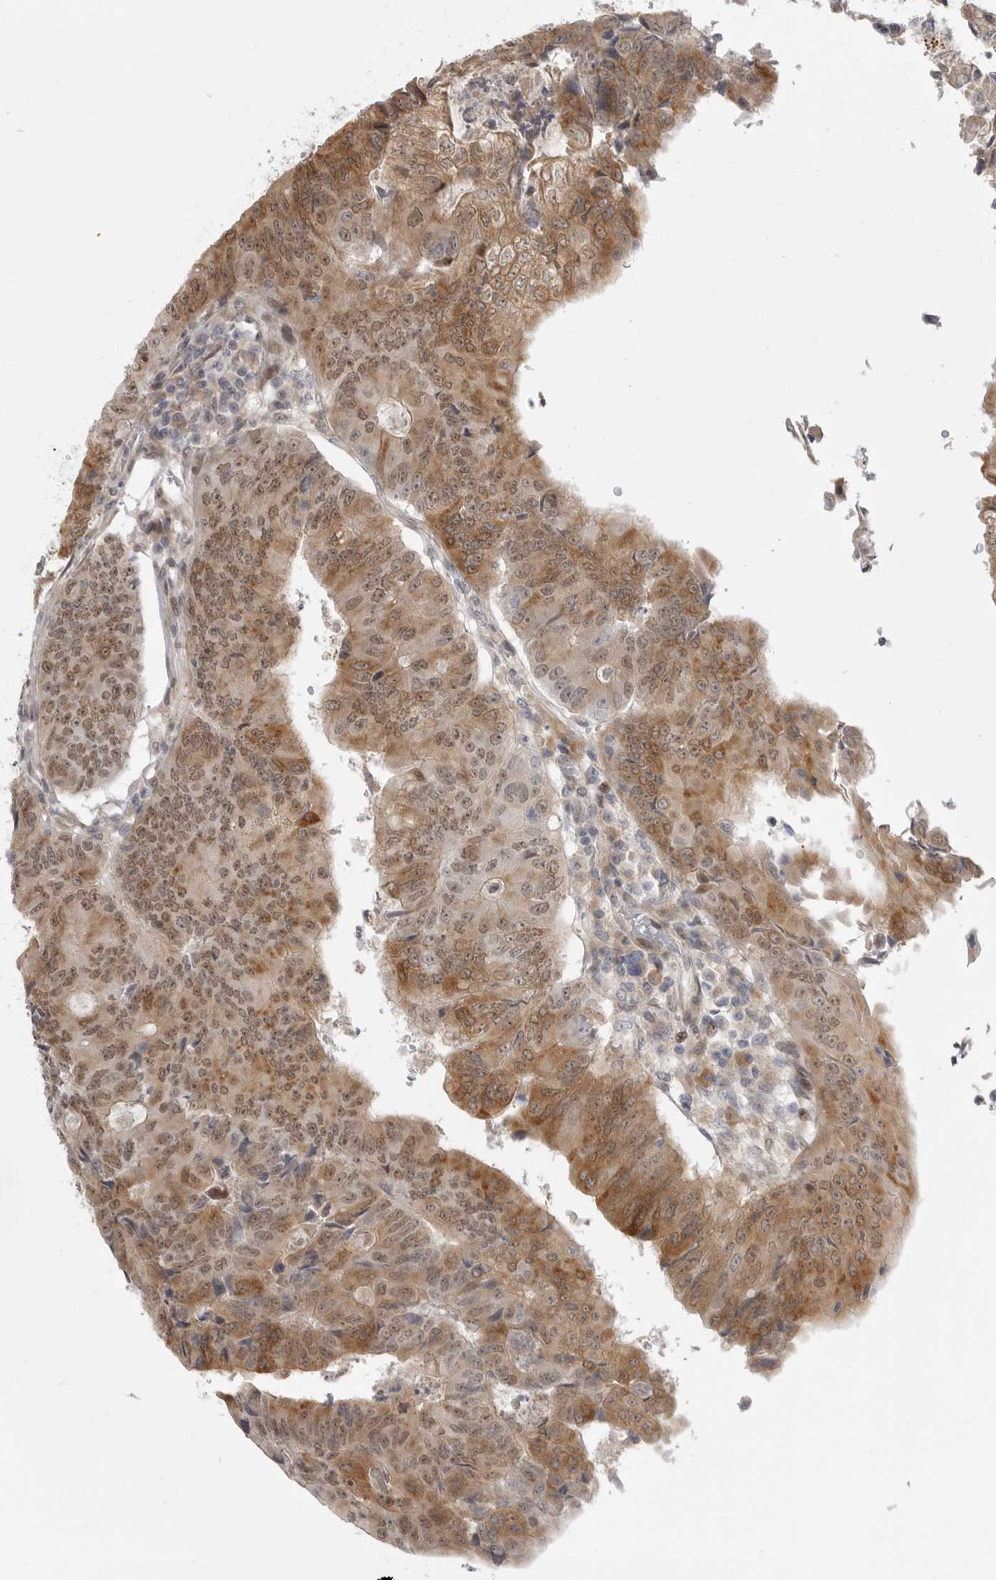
{"staining": {"intensity": "moderate", "quantity": ">75%", "location": "cytoplasmic/membranous,nuclear"}, "tissue": "colorectal cancer", "cell_type": "Tumor cells", "image_type": "cancer", "snomed": [{"axis": "morphology", "description": "Adenocarcinoma, NOS"}, {"axis": "topography", "description": "Colon"}], "caption": "Immunohistochemical staining of human adenocarcinoma (colorectal) displays medium levels of moderate cytoplasmic/membranous and nuclear protein expression in about >75% of tumor cells. (IHC, brightfield microscopy, high magnification).", "gene": "GGT6", "patient": {"sex": "female", "age": 67}}